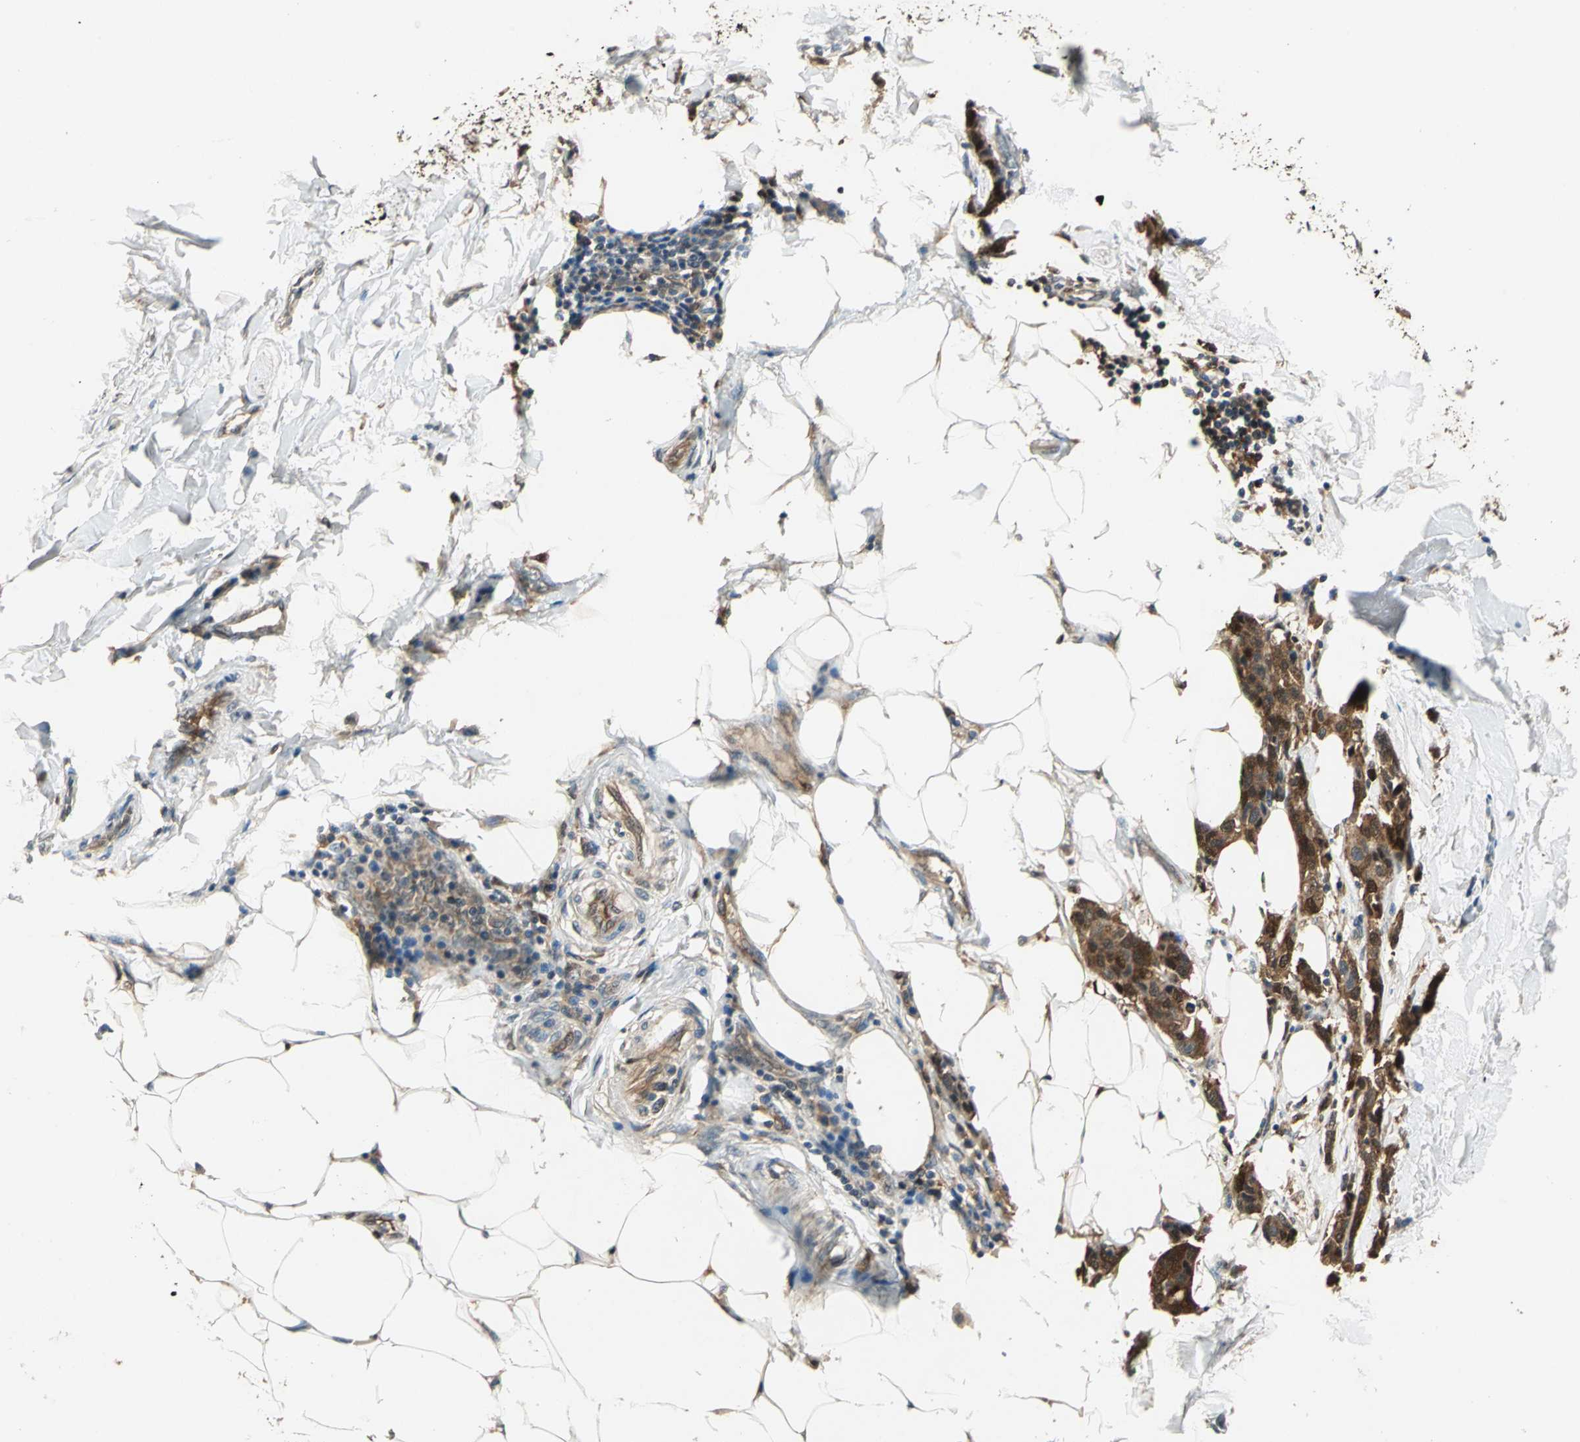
{"staining": {"intensity": "strong", "quantity": ">75%", "location": "cytoplasmic/membranous"}, "tissue": "breast cancer", "cell_type": "Tumor cells", "image_type": "cancer", "snomed": [{"axis": "morphology", "description": "Duct carcinoma"}, {"axis": "topography", "description": "Breast"}], "caption": "Human breast cancer (infiltrating ductal carcinoma) stained with a brown dye reveals strong cytoplasmic/membranous positive positivity in about >75% of tumor cells.", "gene": "RRM2B", "patient": {"sex": "female", "age": 80}}